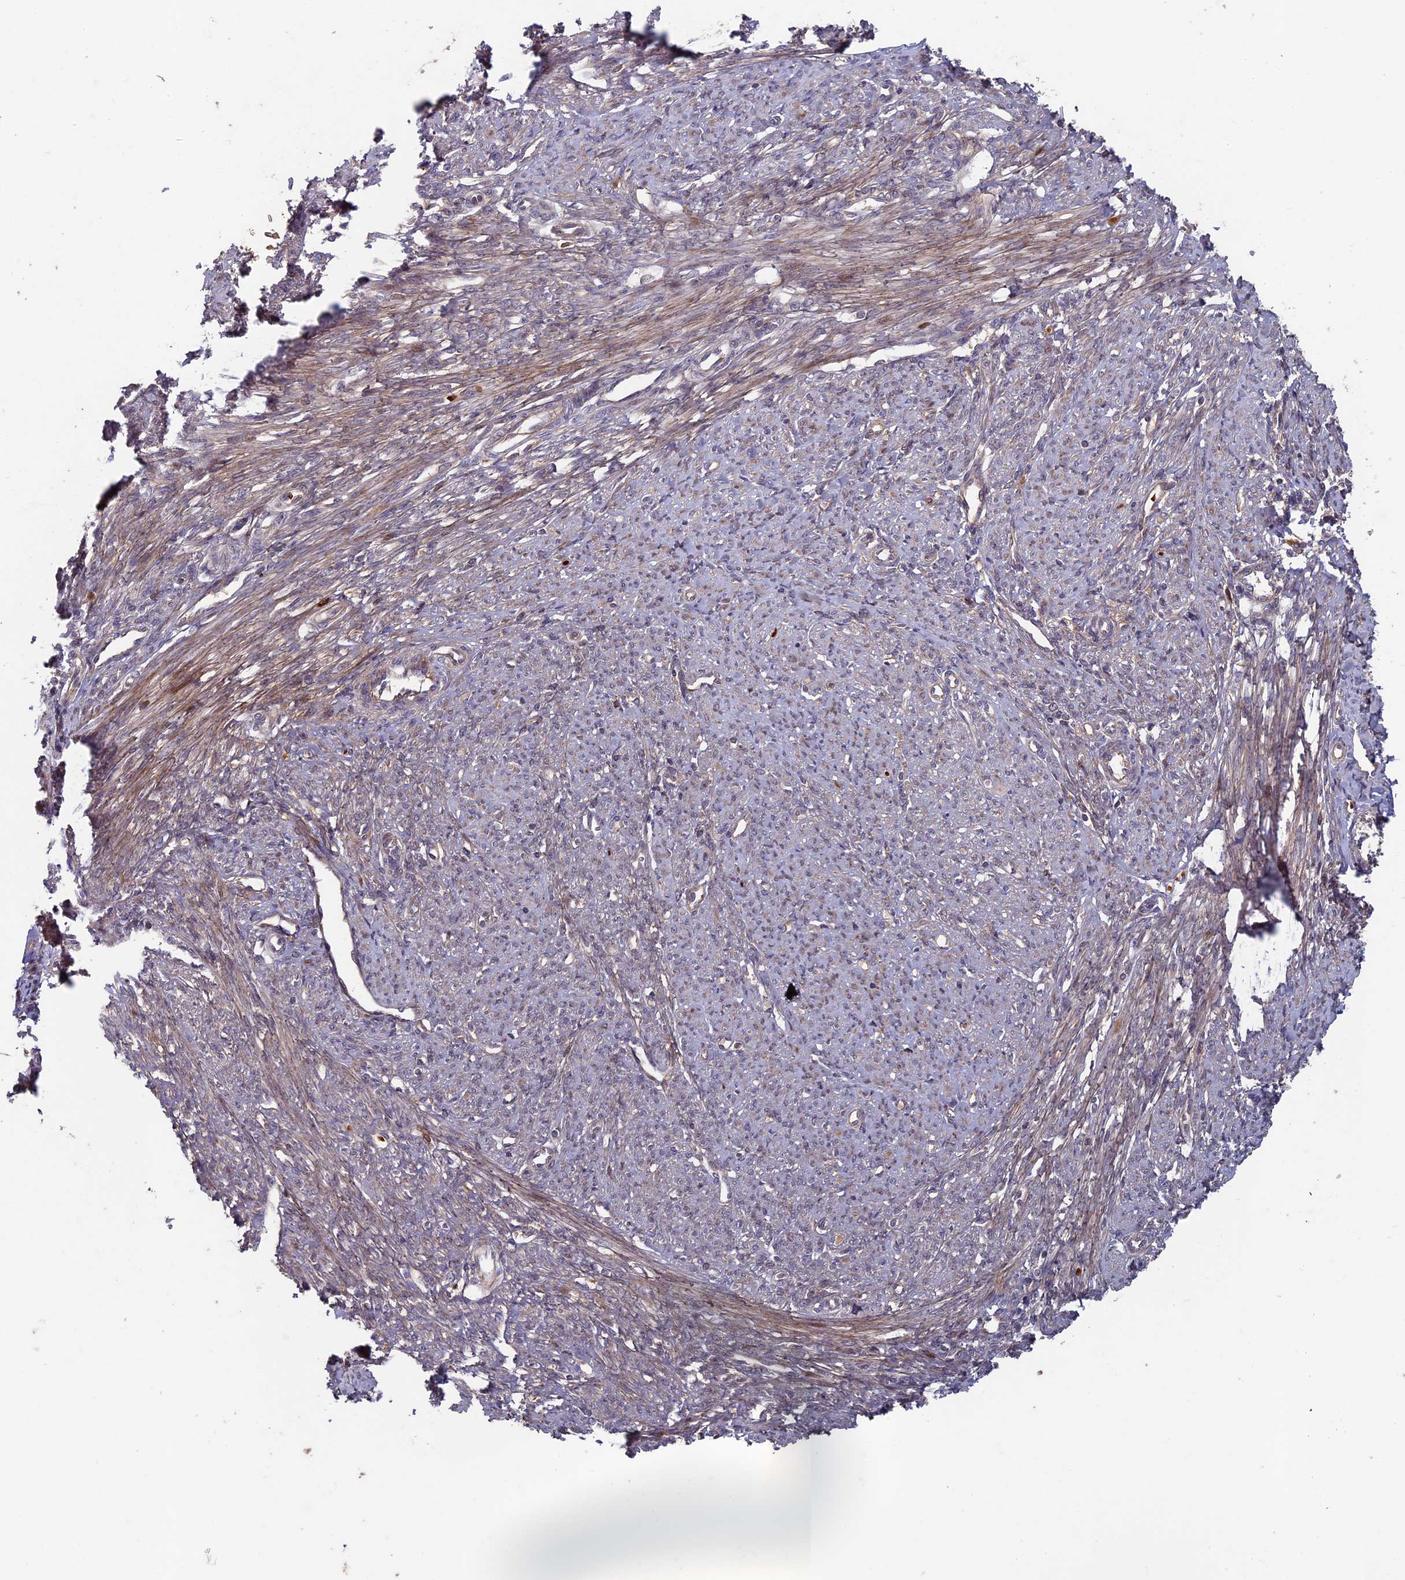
{"staining": {"intensity": "weak", "quantity": "25%-75%", "location": "cytoplasmic/membranous"}, "tissue": "smooth muscle", "cell_type": "Smooth muscle cells", "image_type": "normal", "snomed": [{"axis": "morphology", "description": "Normal tissue, NOS"}, {"axis": "topography", "description": "Smooth muscle"}, {"axis": "topography", "description": "Uterus"}], "caption": "Protein staining shows weak cytoplasmic/membranous staining in about 25%-75% of smooth muscle cells in unremarkable smooth muscle. The staining was performed using DAB, with brown indicating positive protein expression. Nuclei are stained blue with hematoxylin.", "gene": "RCCD1", "patient": {"sex": "female", "age": 59}}